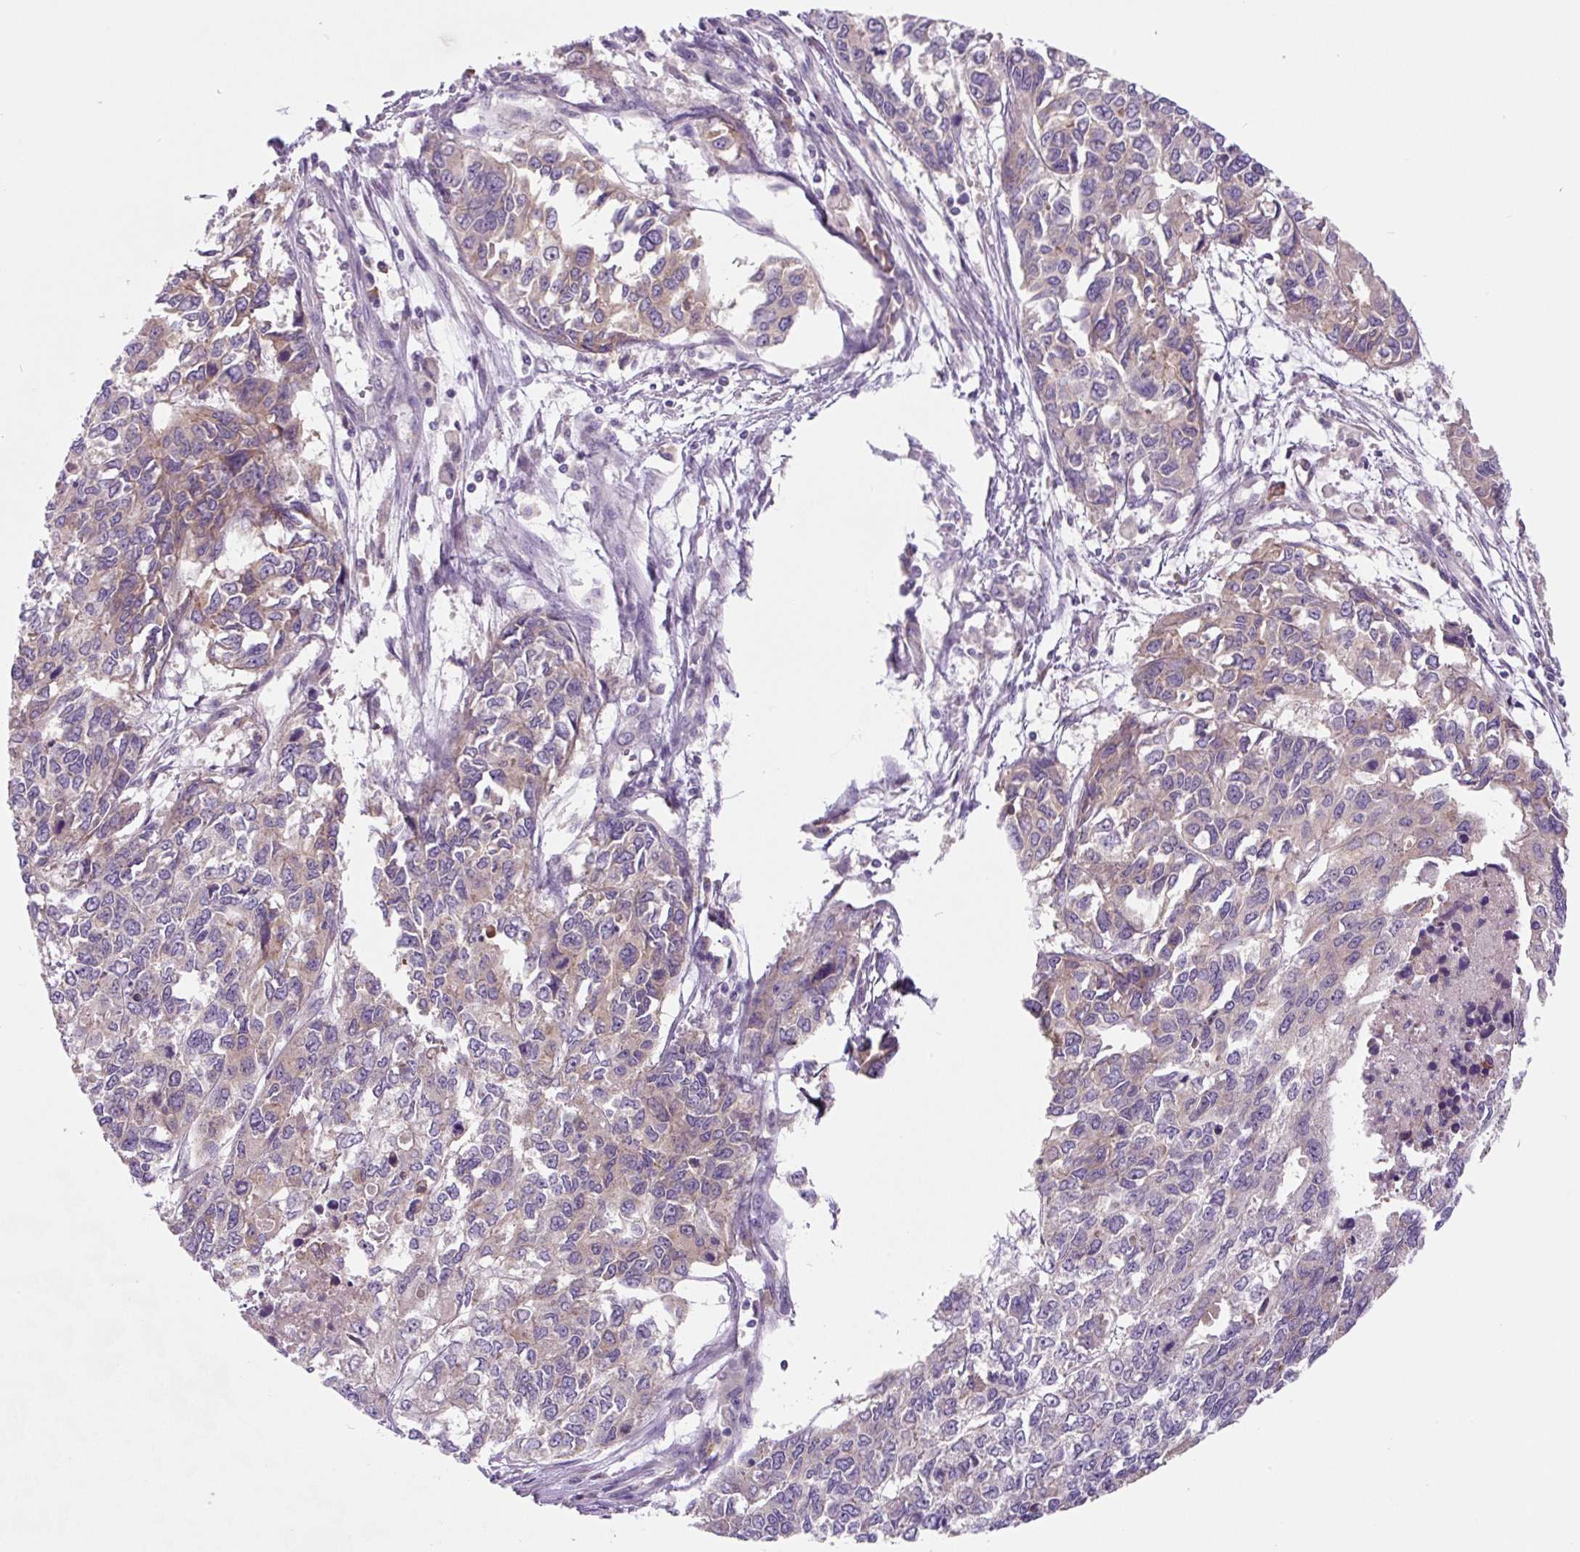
{"staining": {"intensity": "weak", "quantity": "25%-75%", "location": "cytoplasmic/membranous"}, "tissue": "endometrial cancer", "cell_type": "Tumor cells", "image_type": "cancer", "snomed": [{"axis": "morphology", "description": "Adenocarcinoma, NOS"}, {"axis": "topography", "description": "Uterus"}], "caption": "High-power microscopy captured an immunohistochemistry (IHC) photomicrograph of endometrial adenocarcinoma, revealing weak cytoplasmic/membranous expression in approximately 25%-75% of tumor cells. (brown staining indicates protein expression, while blue staining denotes nuclei).", "gene": "FZD5", "patient": {"sex": "female", "age": 79}}